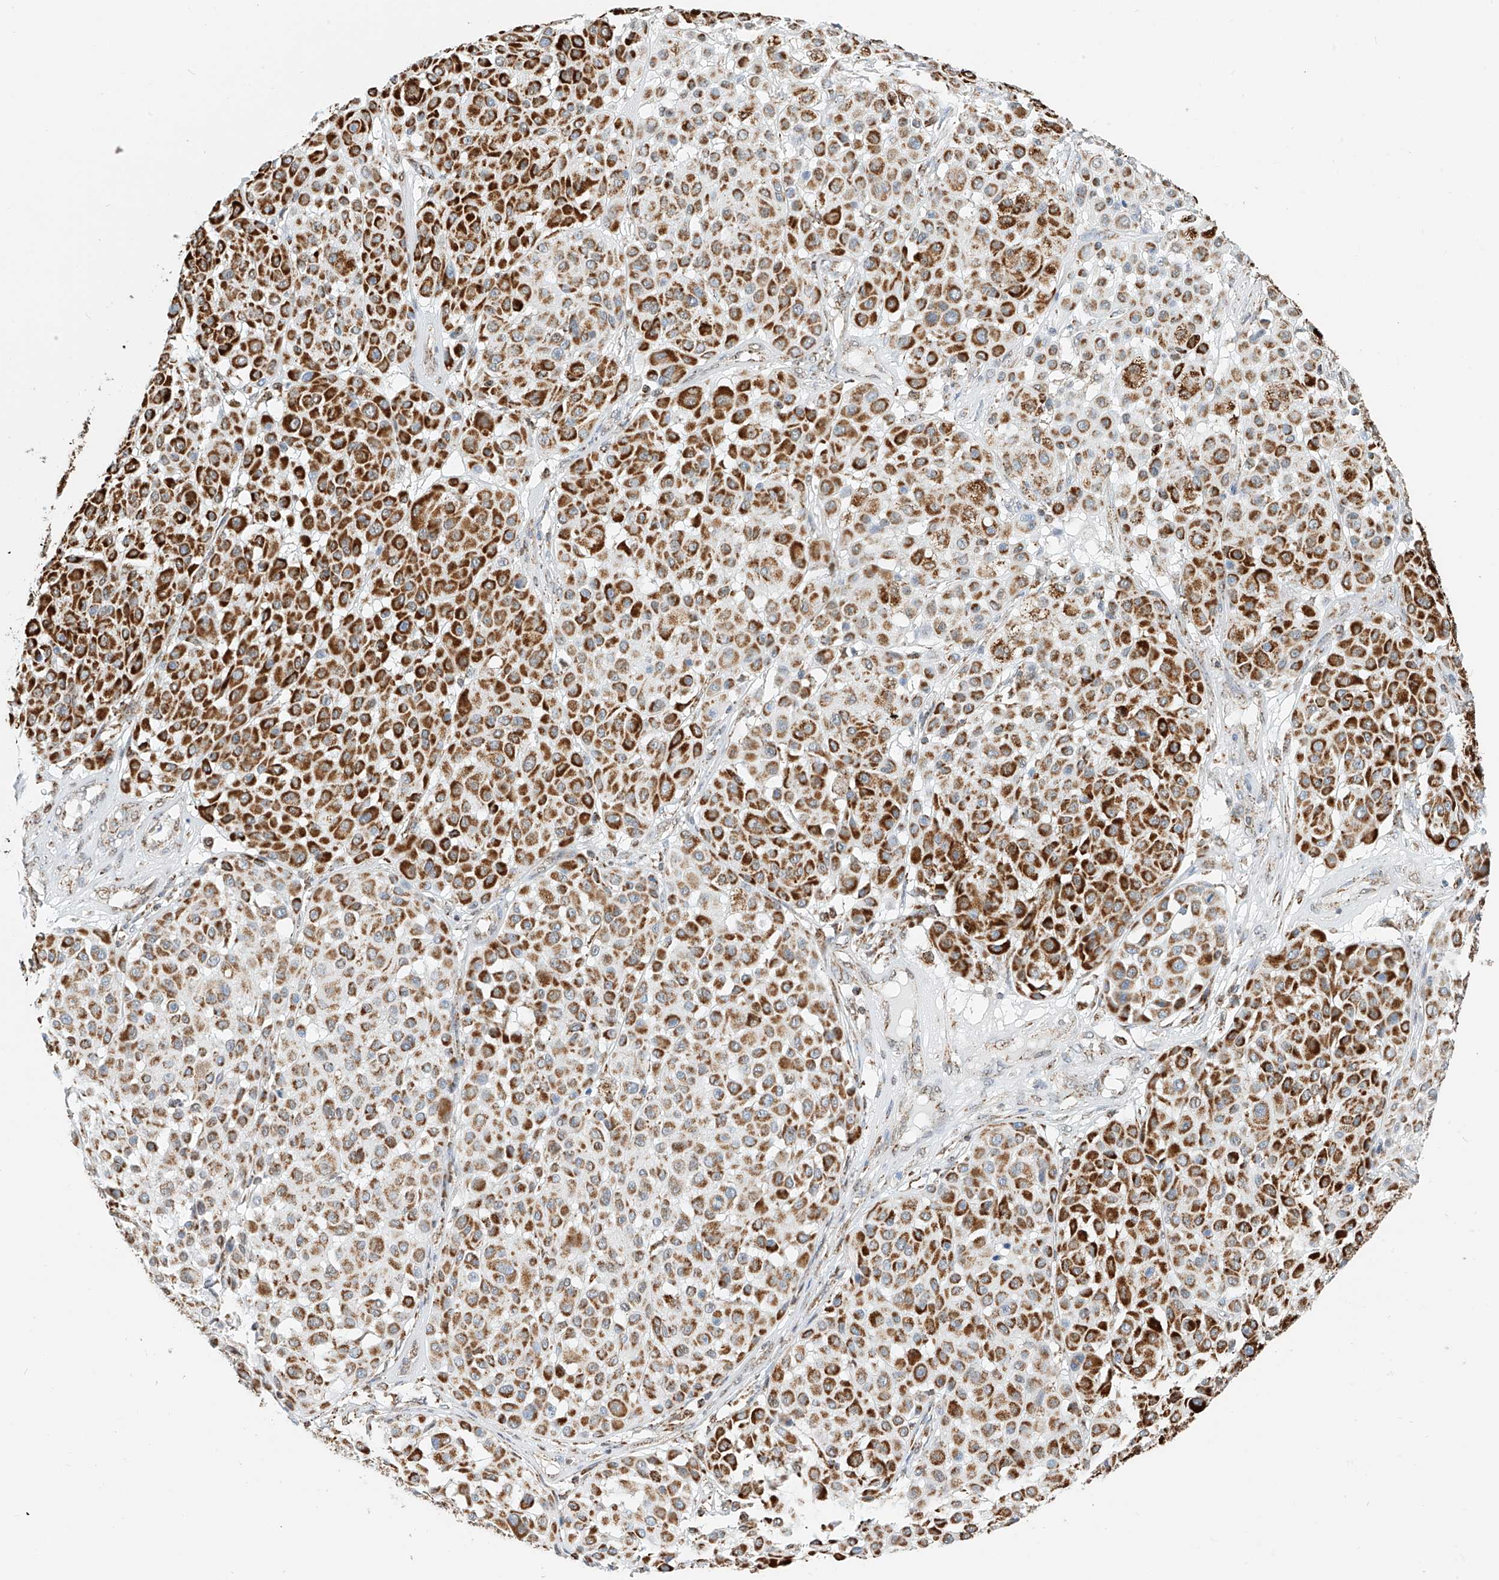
{"staining": {"intensity": "strong", "quantity": ">75%", "location": "cytoplasmic/membranous"}, "tissue": "melanoma", "cell_type": "Tumor cells", "image_type": "cancer", "snomed": [{"axis": "morphology", "description": "Malignant melanoma, Metastatic site"}, {"axis": "topography", "description": "Soft tissue"}], "caption": "Immunohistochemical staining of melanoma exhibits high levels of strong cytoplasmic/membranous protein expression in approximately >75% of tumor cells.", "gene": "PPA2", "patient": {"sex": "male", "age": 41}}